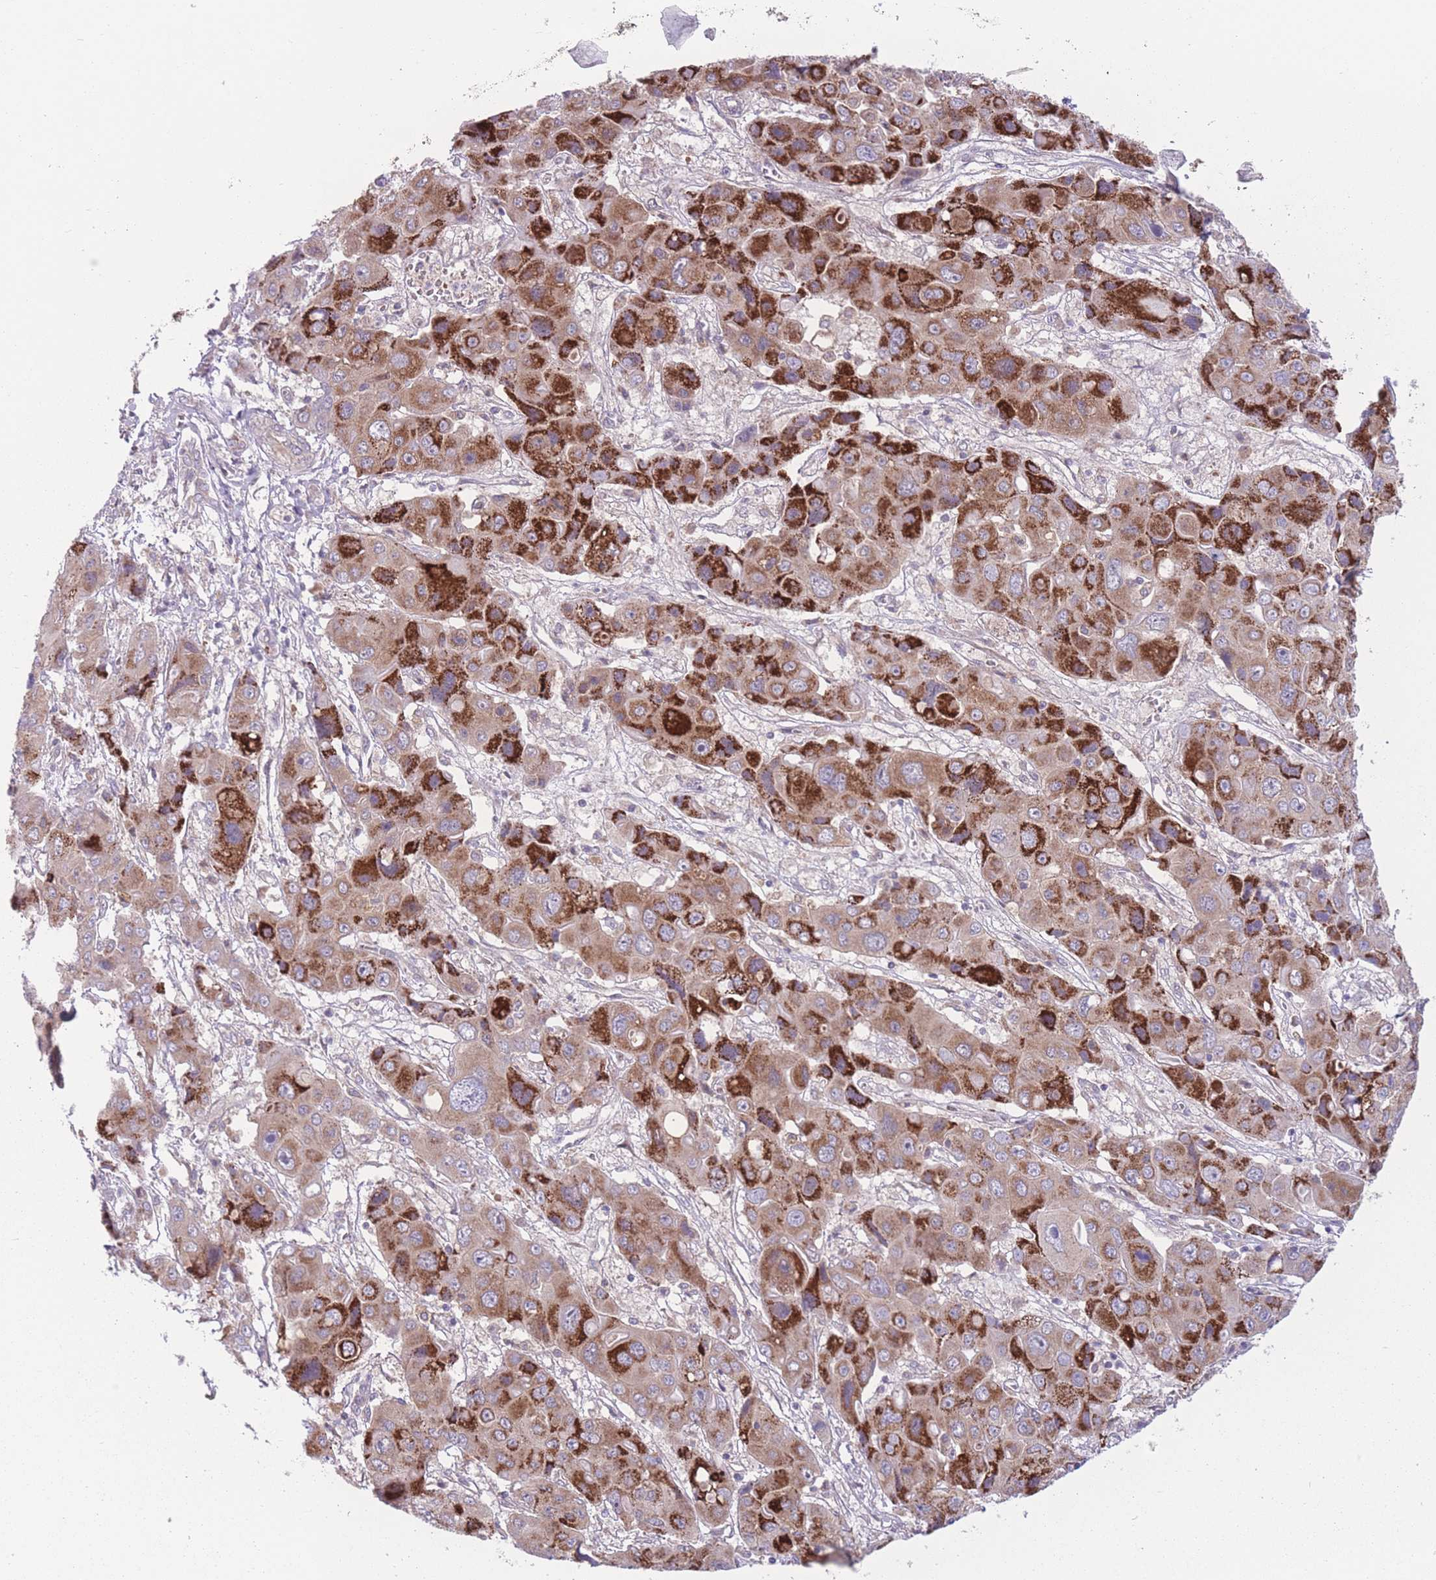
{"staining": {"intensity": "strong", "quantity": "25%-75%", "location": "cytoplasmic/membranous"}, "tissue": "liver cancer", "cell_type": "Tumor cells", "image_type": "cancer", "snomed": [{"axis": "morphology", "description": "Cholangiocarcinoma"}, {"axis": "topography", "description": "Liver"}], "caption": "This is an image of immunohistochemistry staining of liver cholangiocarcinoma, which shows strong expression in the cytoplasmic/membranous of tumor cells.", "gene": "CCT6B", "patient": {"sex": "male", "age": 67}}